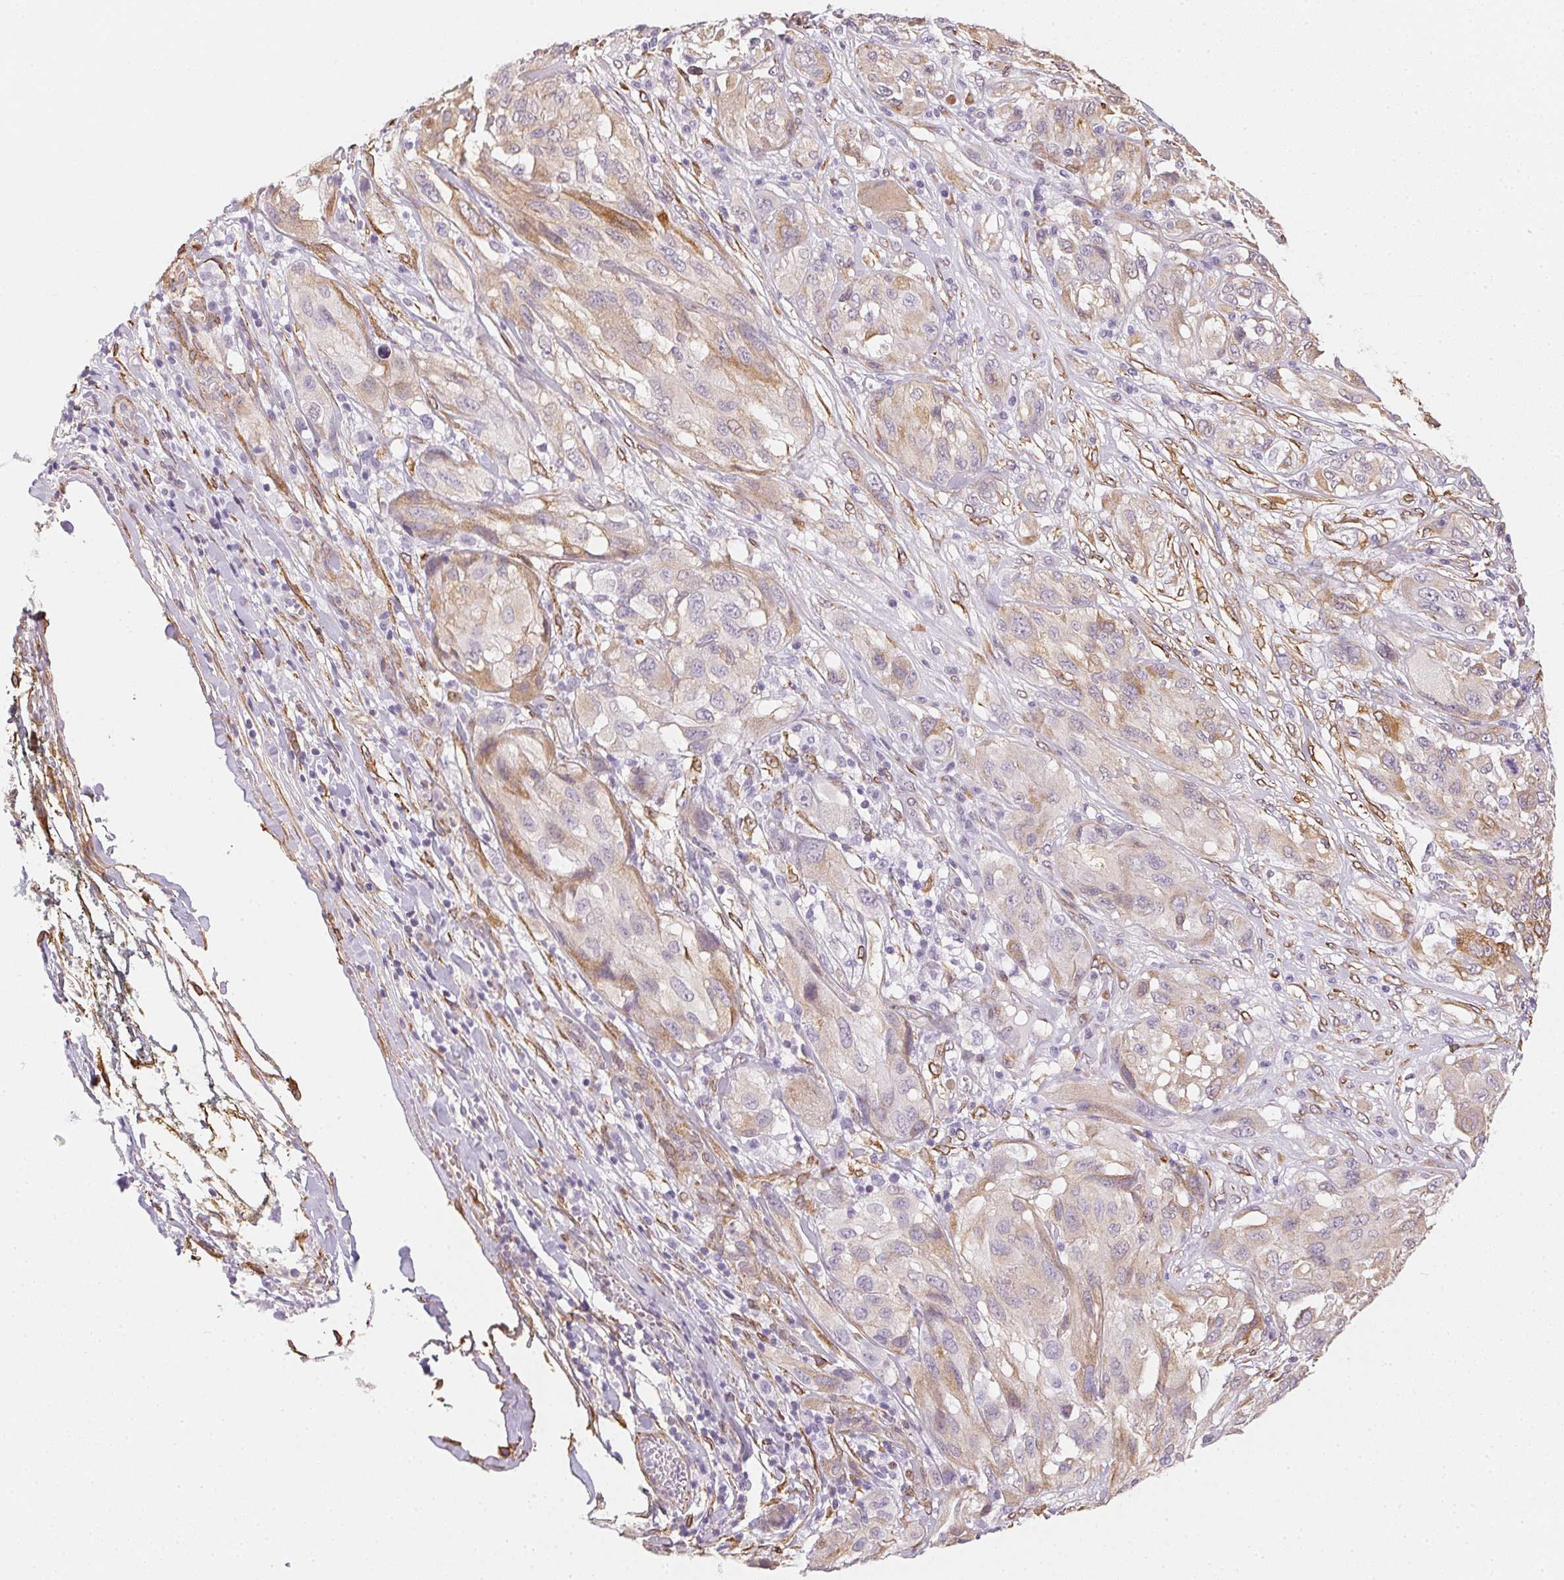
{"staining": {"intensity": "weak", "quantity": "25%-75%", "location": "cytoplasmic/membranous"}, "tissue": "melanoma", "cell_type": "Tumor cells", "image_type": "cancer", "snomed": [{"axis": "morphology", "description": "Malignant melanoma, NOS"}, {"axis": "topography", "description": "Skin"}], "caption": "An image showing weak cytoplasmic/membranous staining in approximately 25%-75% of tumor cells in melanoma, as visualized by brown immunohistochemical staining.", "gene": "RSBN1", "patient": {"sex": "female", "age": 91}}